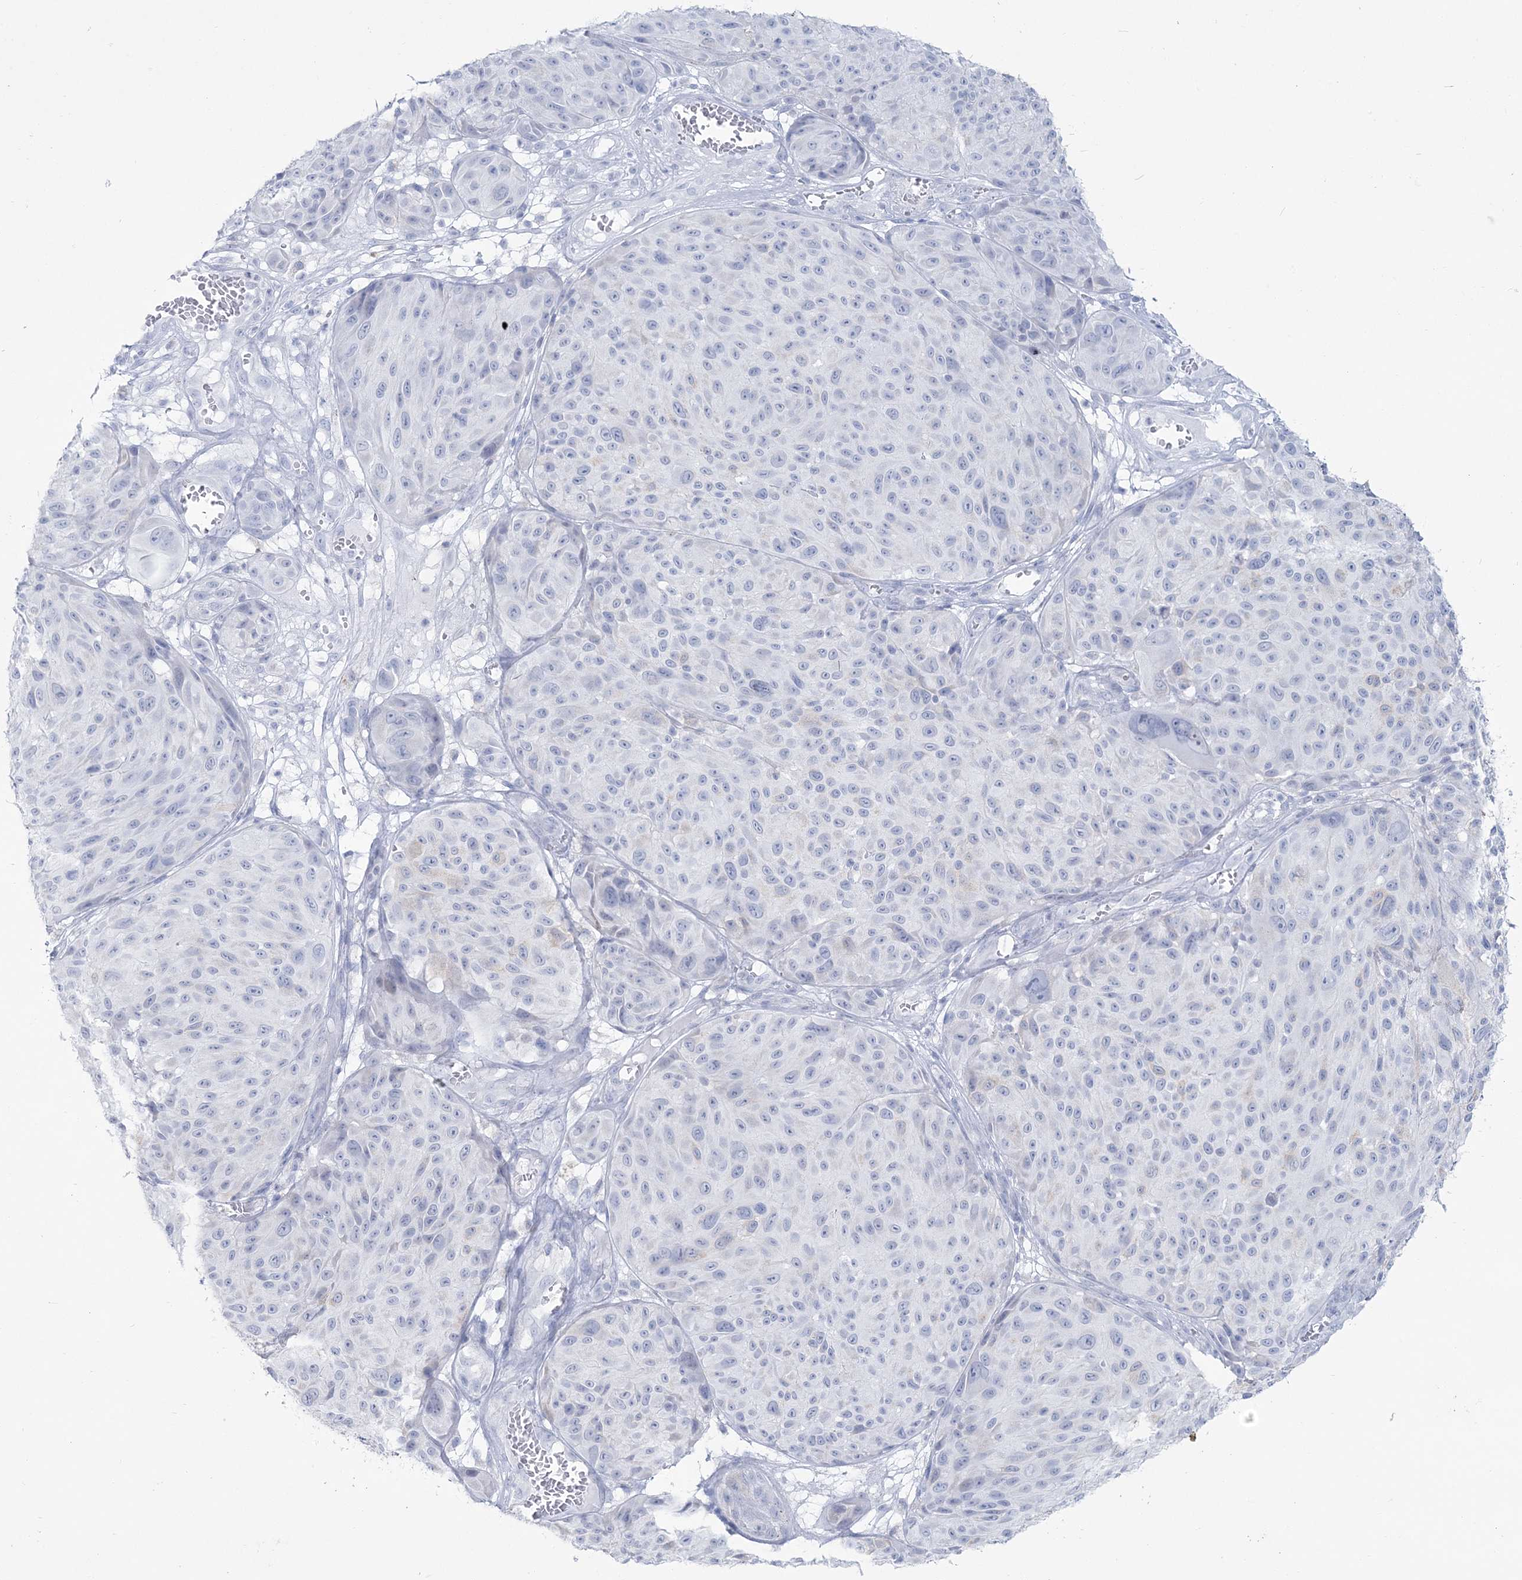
{"staining": {"intensity": "negative", "quantity": "none", "location": "none"}, "tissue": "melanoma", "cell_type": "Tumor cells", "image_type": "cancer", "snomed": [{"axis": "morphology", "description": "Malignant melanoma, NOS"}, {"axis": "topography", "description": "Skin"}], "caption": "Micrograph shows no significant protein positivity in tumor cells of malignant melanoma.", "gene": "ZNF843", "patient": {"sex": "male", "age": 83}}